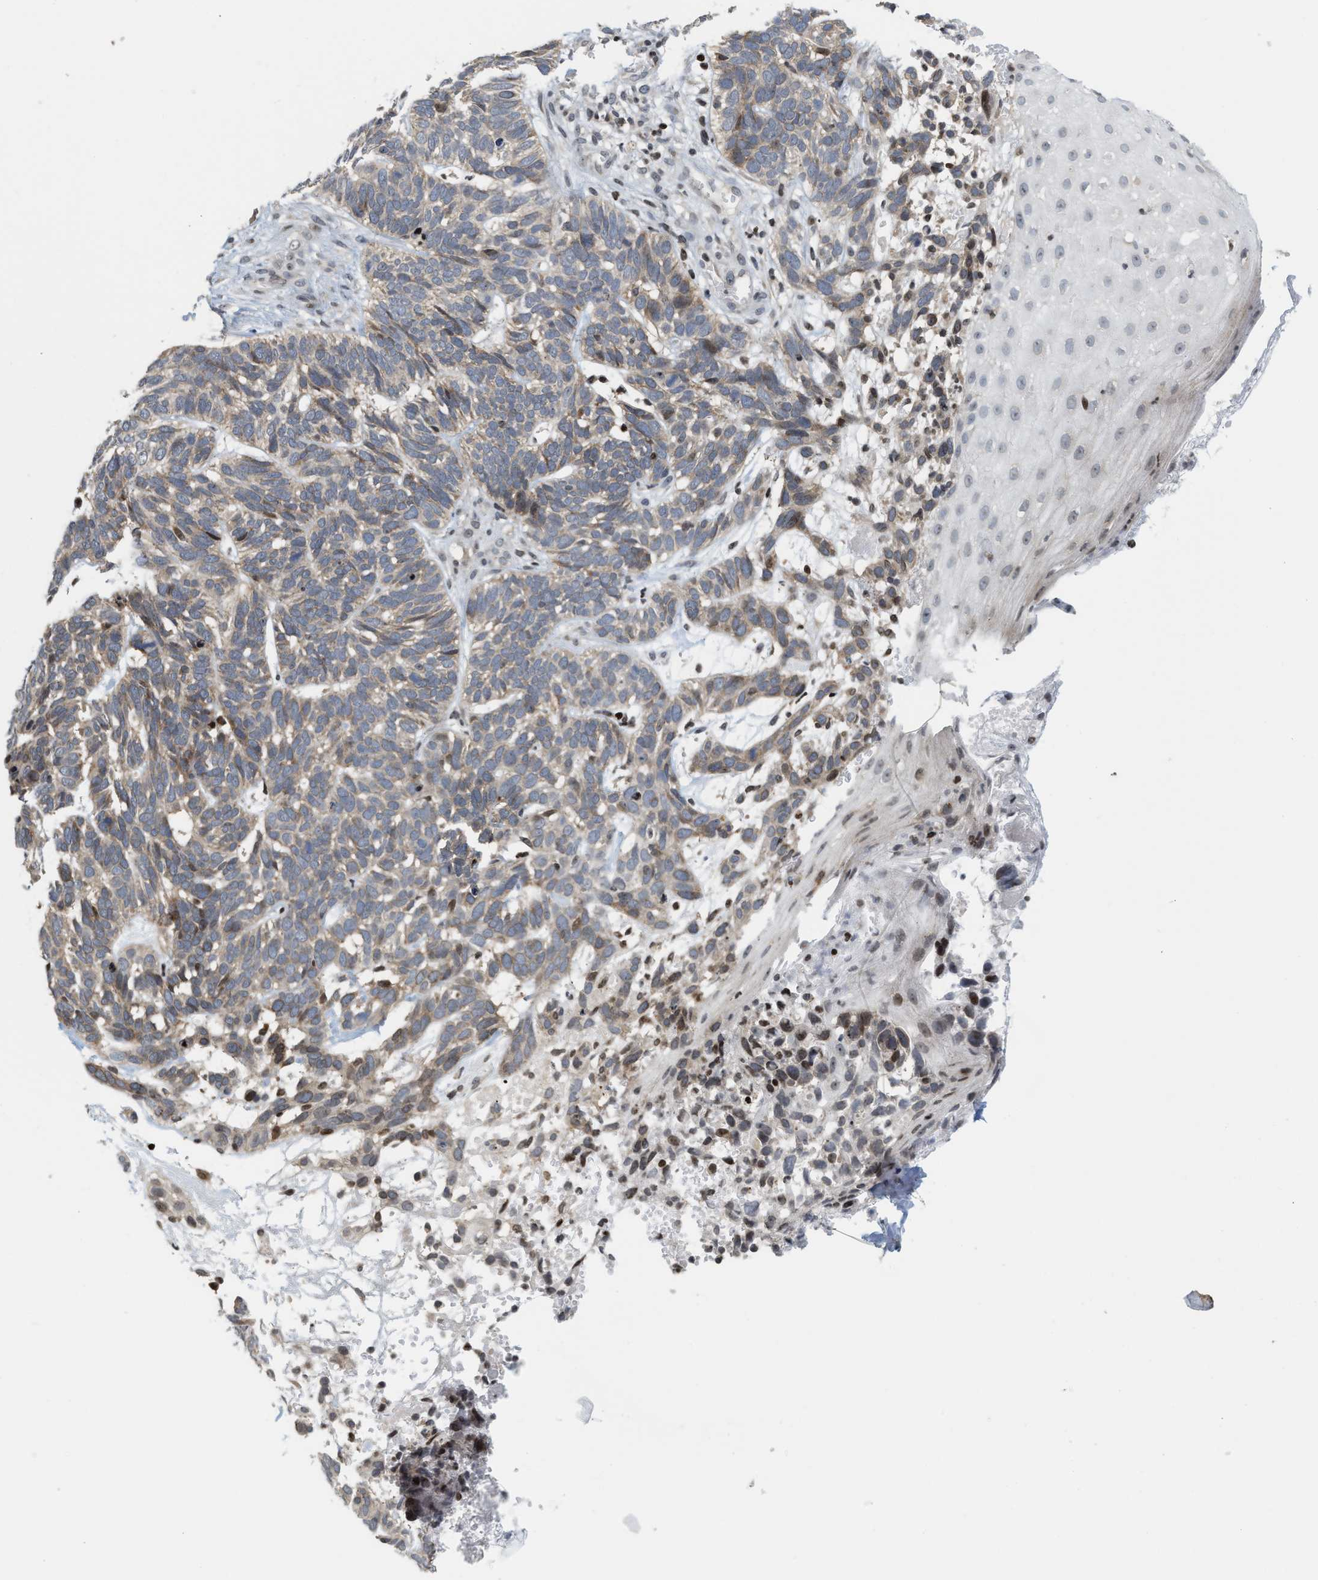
{"staining": {"intensity": "weak", "quantity": ">75%", "location": "cytoplasmic/membranous"}, "tissue": "skin cancer", "cell_type": "Tumor cells", "image_type": "cancer", "snomed": [{"axis": "morphology", "description": "Basal cell carcinoma"}, {"axis": "topography", "description": "Skin"}], "caption": "About >75% of tumor cells in human skin cancer demonstrate weak cytoplasmic/membranous protein staining as visualized by brown immunohistochemical staining.", "gene": "PDZD2", "patient": {"sex": "male", "age": 87}}